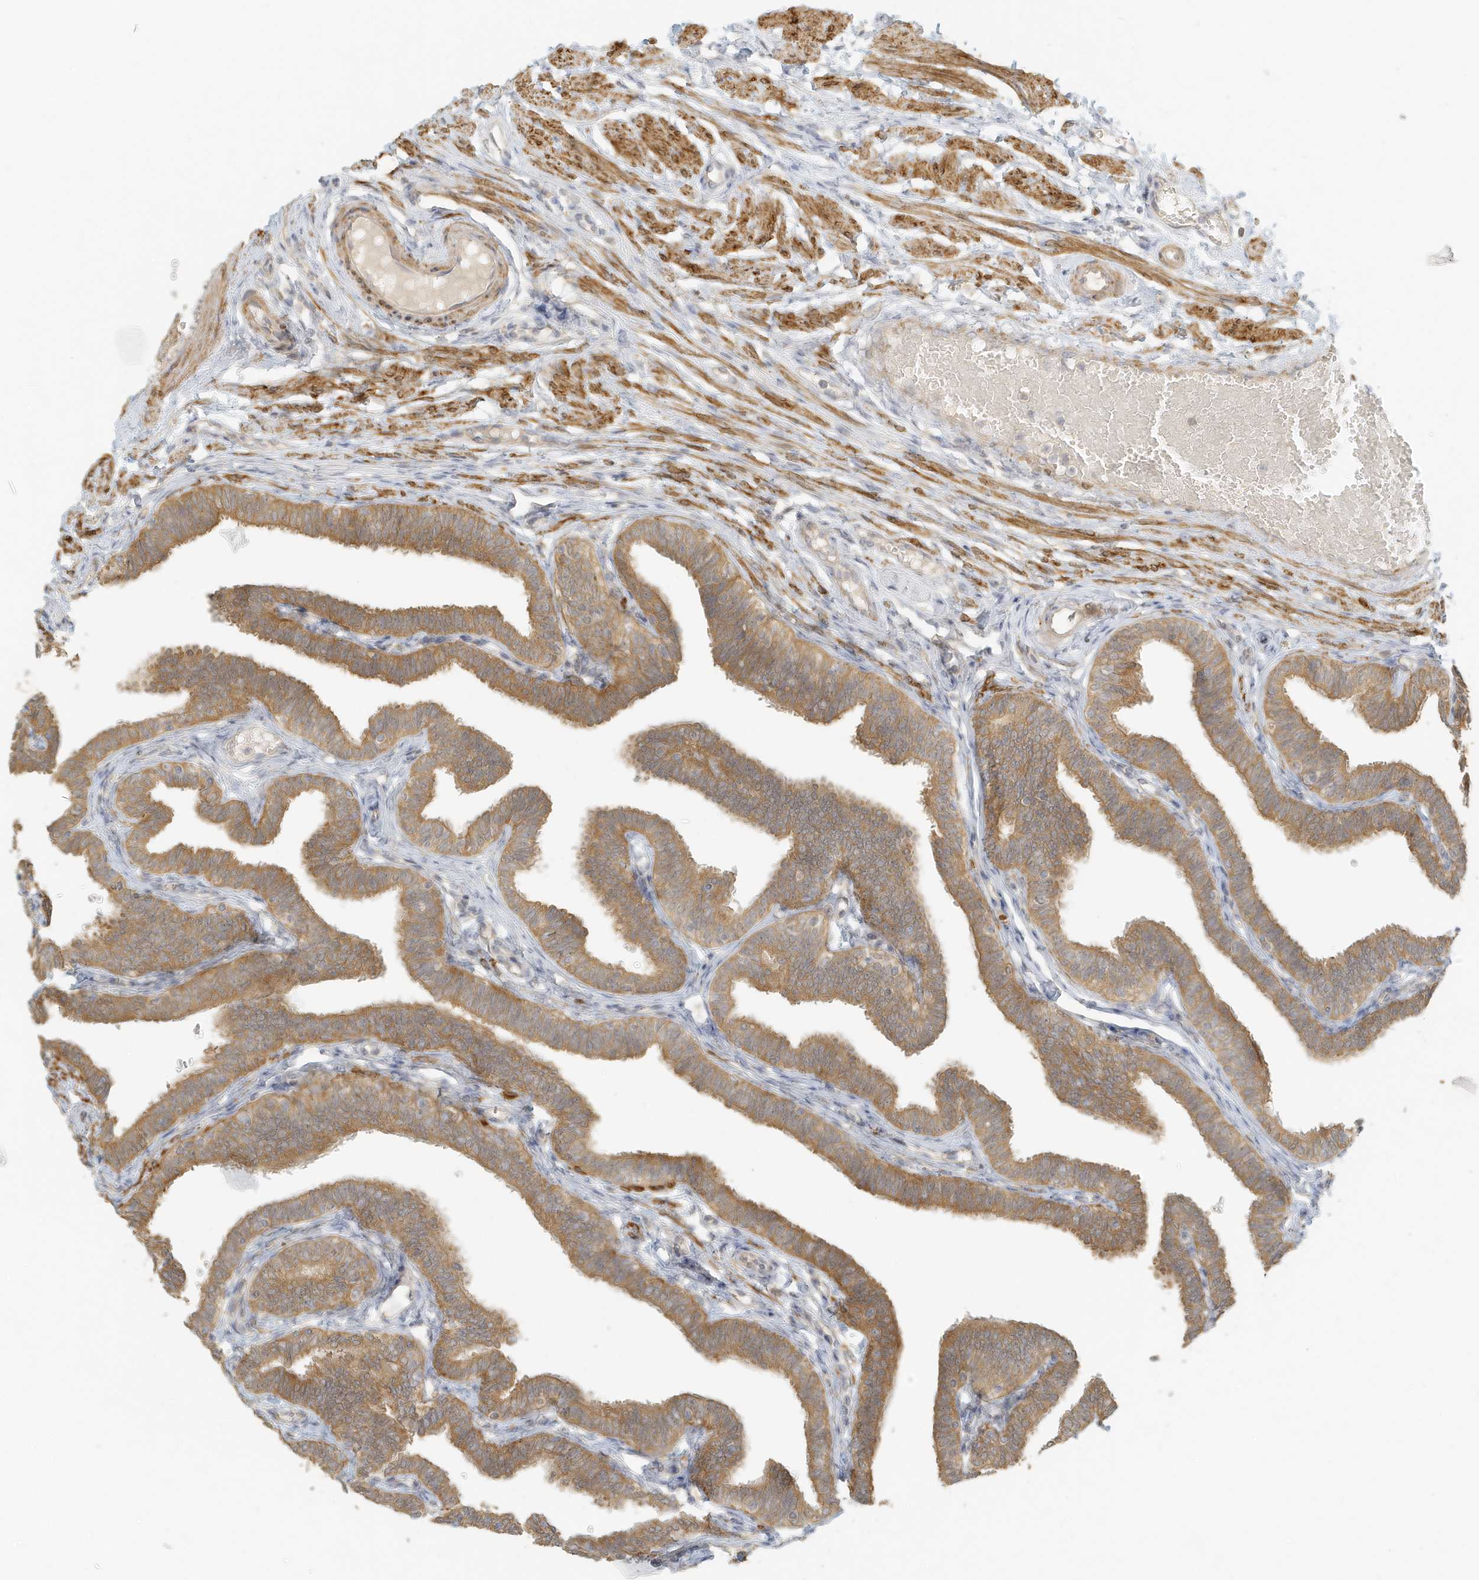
{"staining": {"intensity": "moderate", "quantity": ">75%", "location": "cytoplasmic/membranous"}, "tissue": "fallopian tube", "cell_type": "Glandular cells", "image_type": "normal", "snomed": [{"axis": "morphology", "description": "Normal tissue, NOS"}, {"axis": "topography", "description": "Fallopian tube"}, {"axis": "topography", "description": "Ovary"}], "caption": "Protein analysis of normal fallopian tube reveals moderate cytoplasmic/membranous expression in approximately >75% of glandular cells.", "gene": "MCOLN1", "patient": {"sex": "female", "age": 23}}